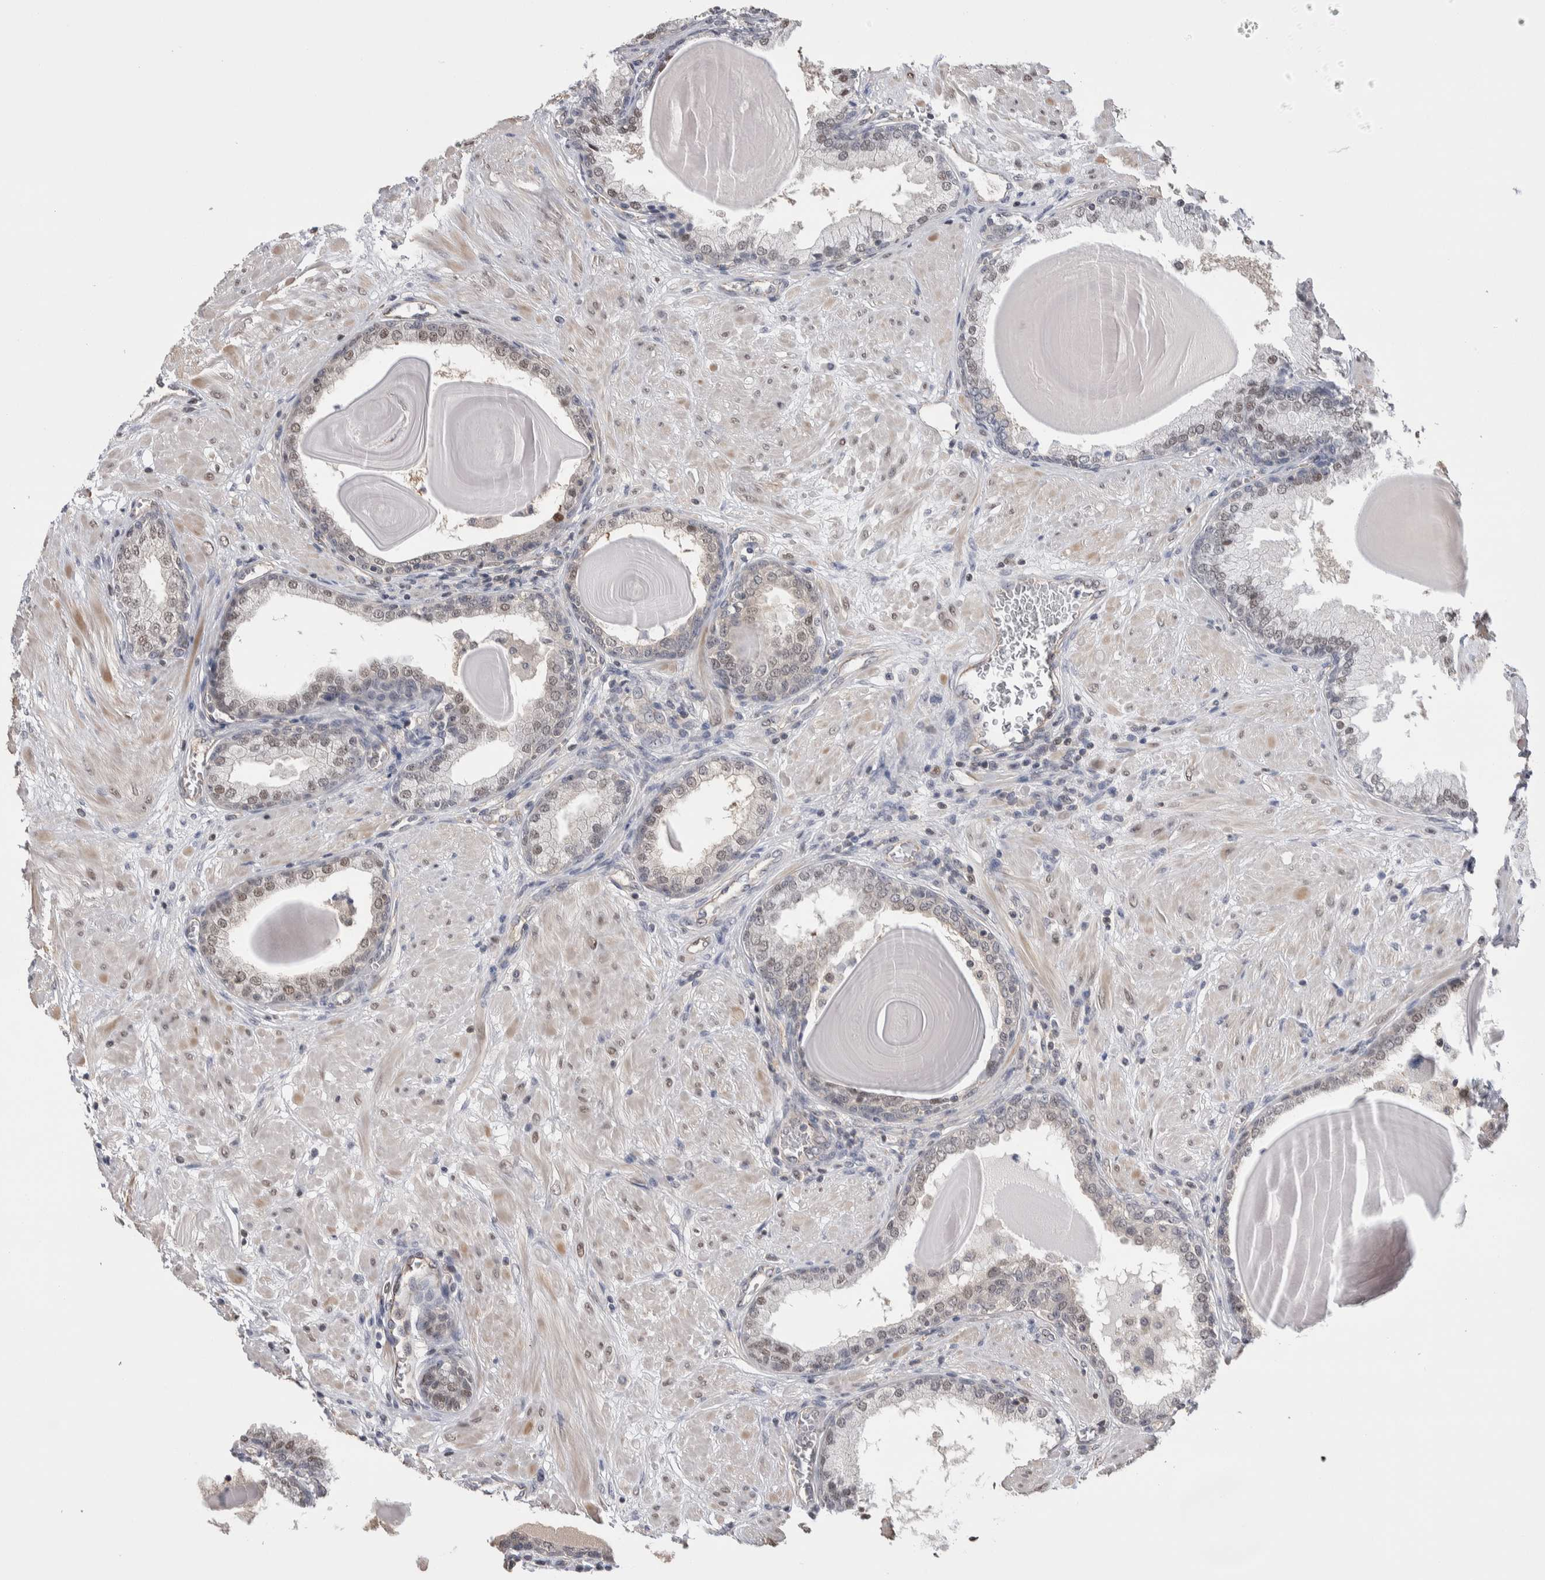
{"staining": {"intensity": "weak", "quantity": ">75%", "location": "nuclear"}, "tissue": "prostate", "cell_type": "Glandular cells", "image_type": "normal", "snomed": [{"axis": "morphology", "description": "Normal tissue, NOS"}, {"axis": "topography", "description": "Prostate"}], "caption": "The histopathology image exhibits a brown stain indicating the presence of a protein in the nuclear of glandular cells in prostate.", "gene": "ZBTB49", "patient": {"sex": "male", "age": 51}}